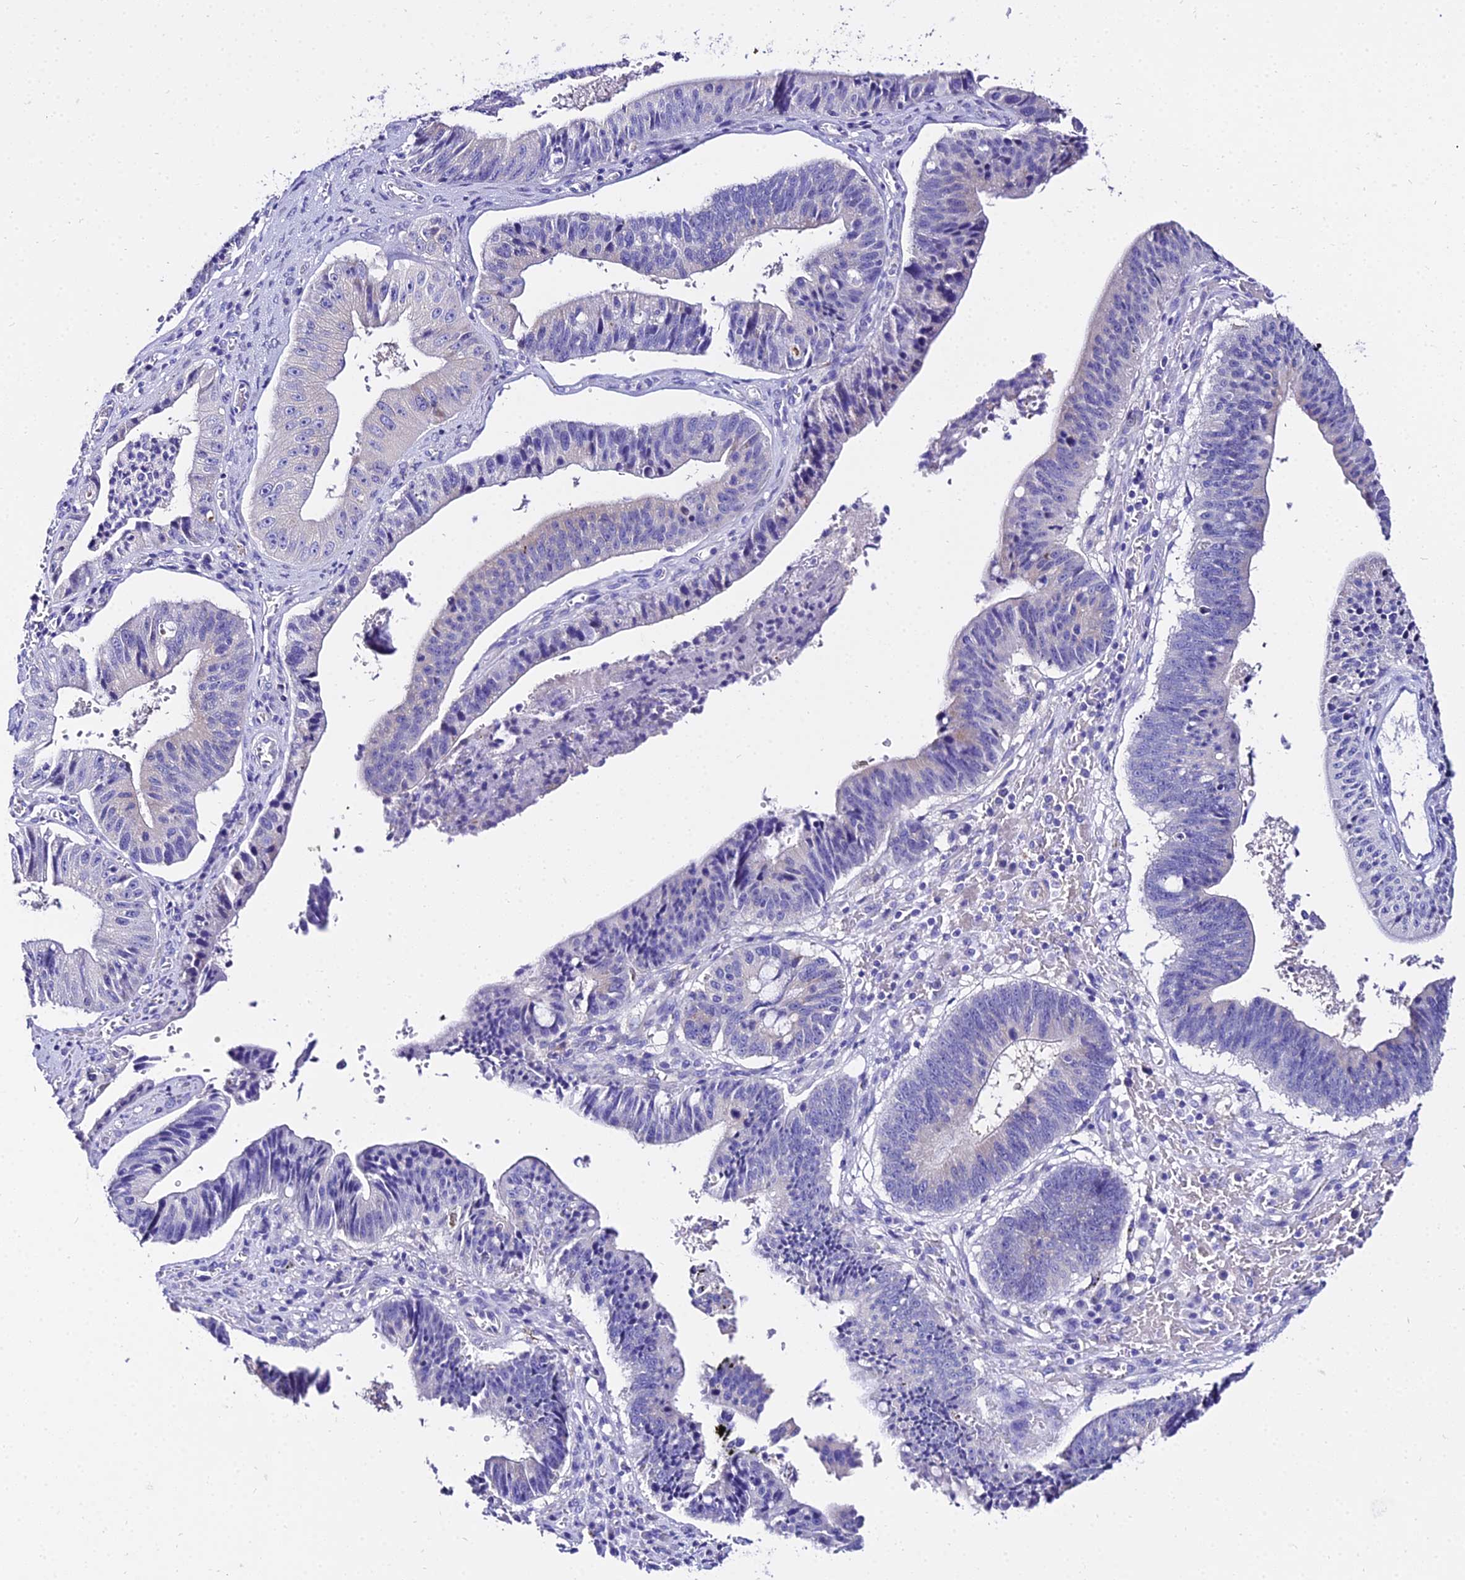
{"staining": {"intensity": "negative", "quantity": "none", "location": "none"}, "tissue": "stomach cancer", "cell_type": "Tumor cells", "image_type": "cancer", "snomed": [{"axis": "morphology", "description": "Adenocarcinoma, NOS"}, {"axis": "topography", "description": "Stomach"}], "caption": "The IHC micrograph has no significant staining in tumor cells of adenocarcinoma (stomach) tissue.", "gene": "TUBA3D", "patient": {"sex": "male", "age": 59}}